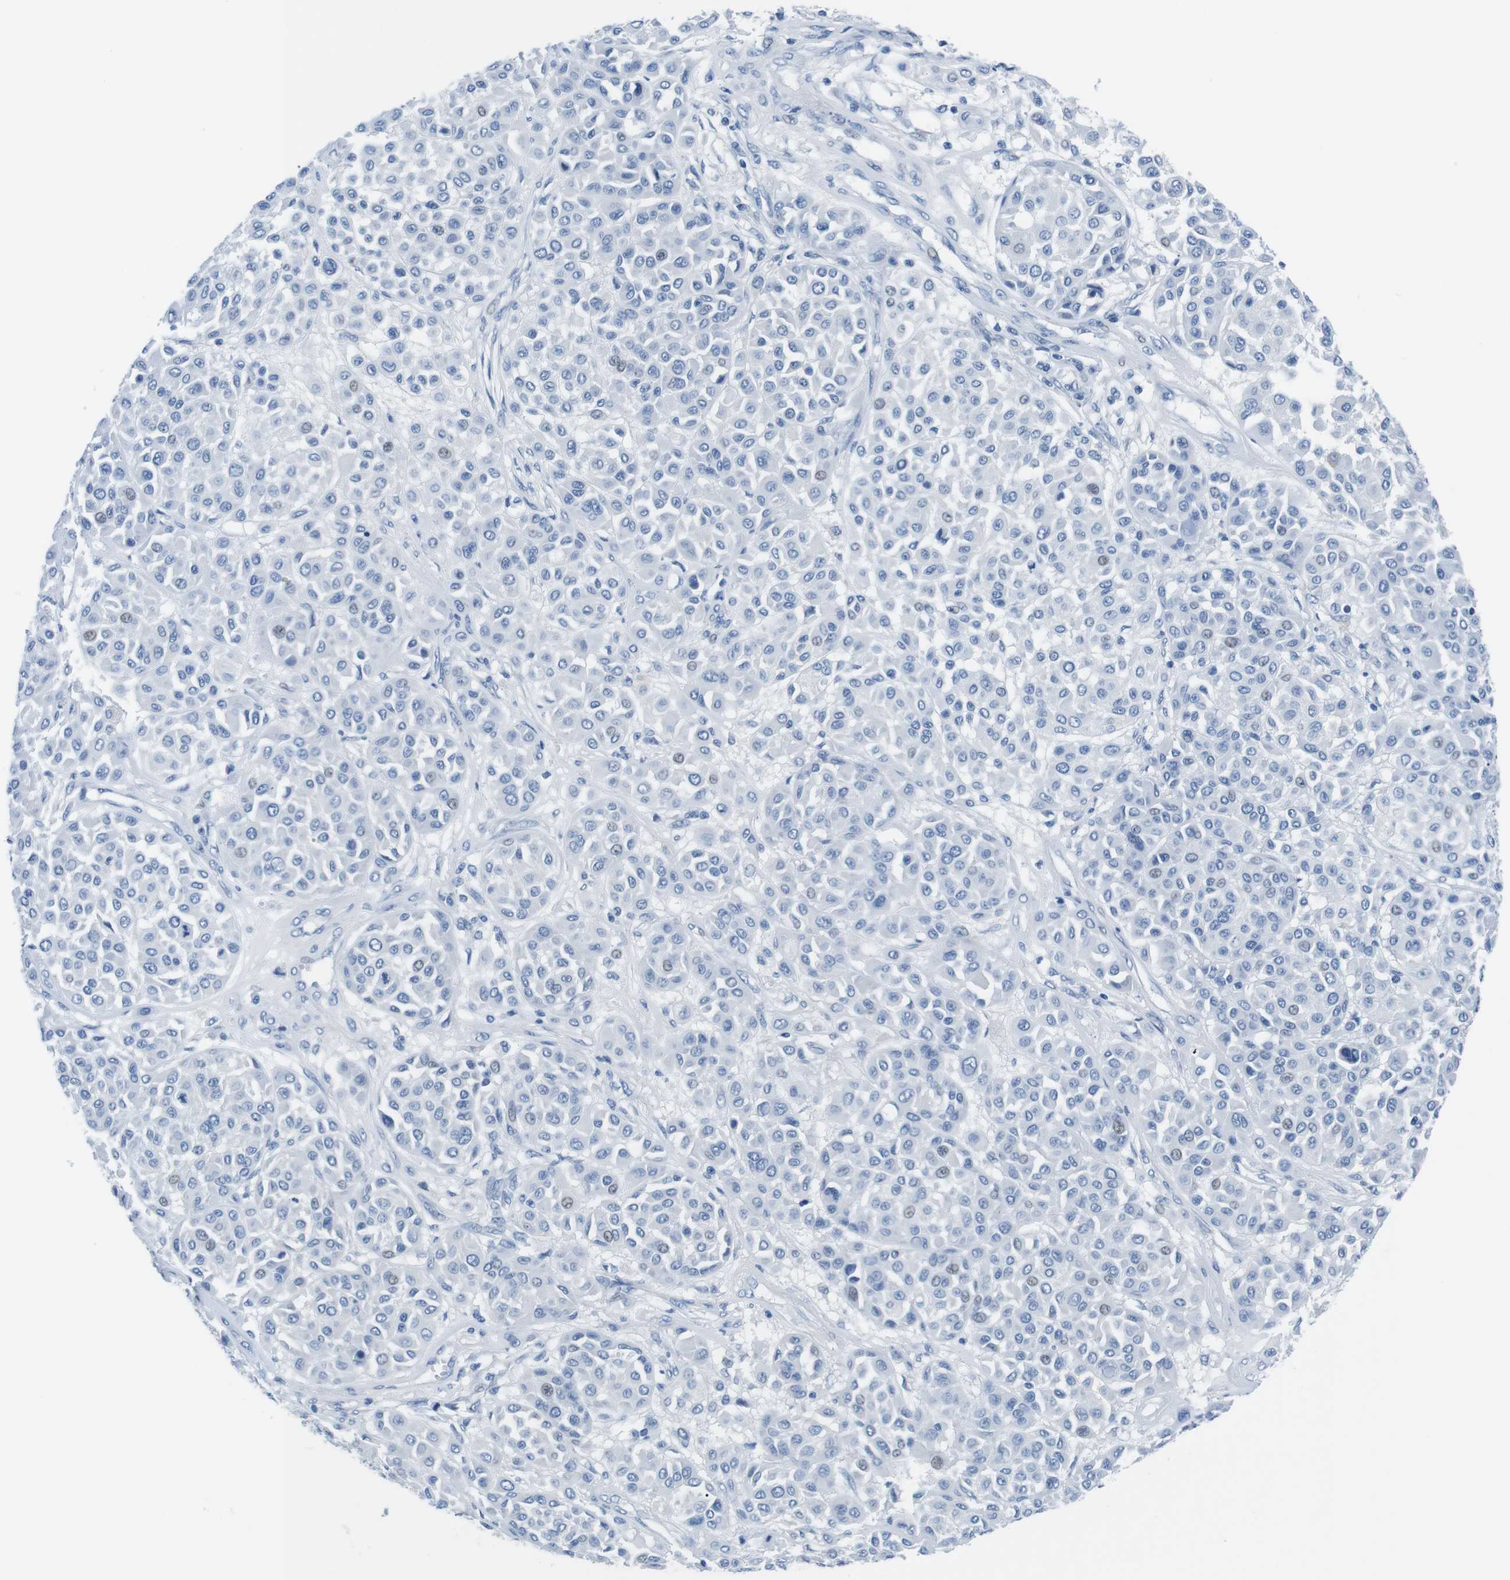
{"staining": {"intensity": "negative", "quantity": "none", "location": "none"}, "tissue": "melanoma", "cell_type": "Tumor cells", "image_type": "cancer", "snomed": [{"axis": "morphology", "description": "Malignant melanoma, Metastatic site"}, {"axis": "topography", "description": "Soft tissue"}], "caption": "IHC of melanoma demonstrates no expression in tumor cells.", "gene": "MUC2", "patient": {"sex": "male", "age": 41}}